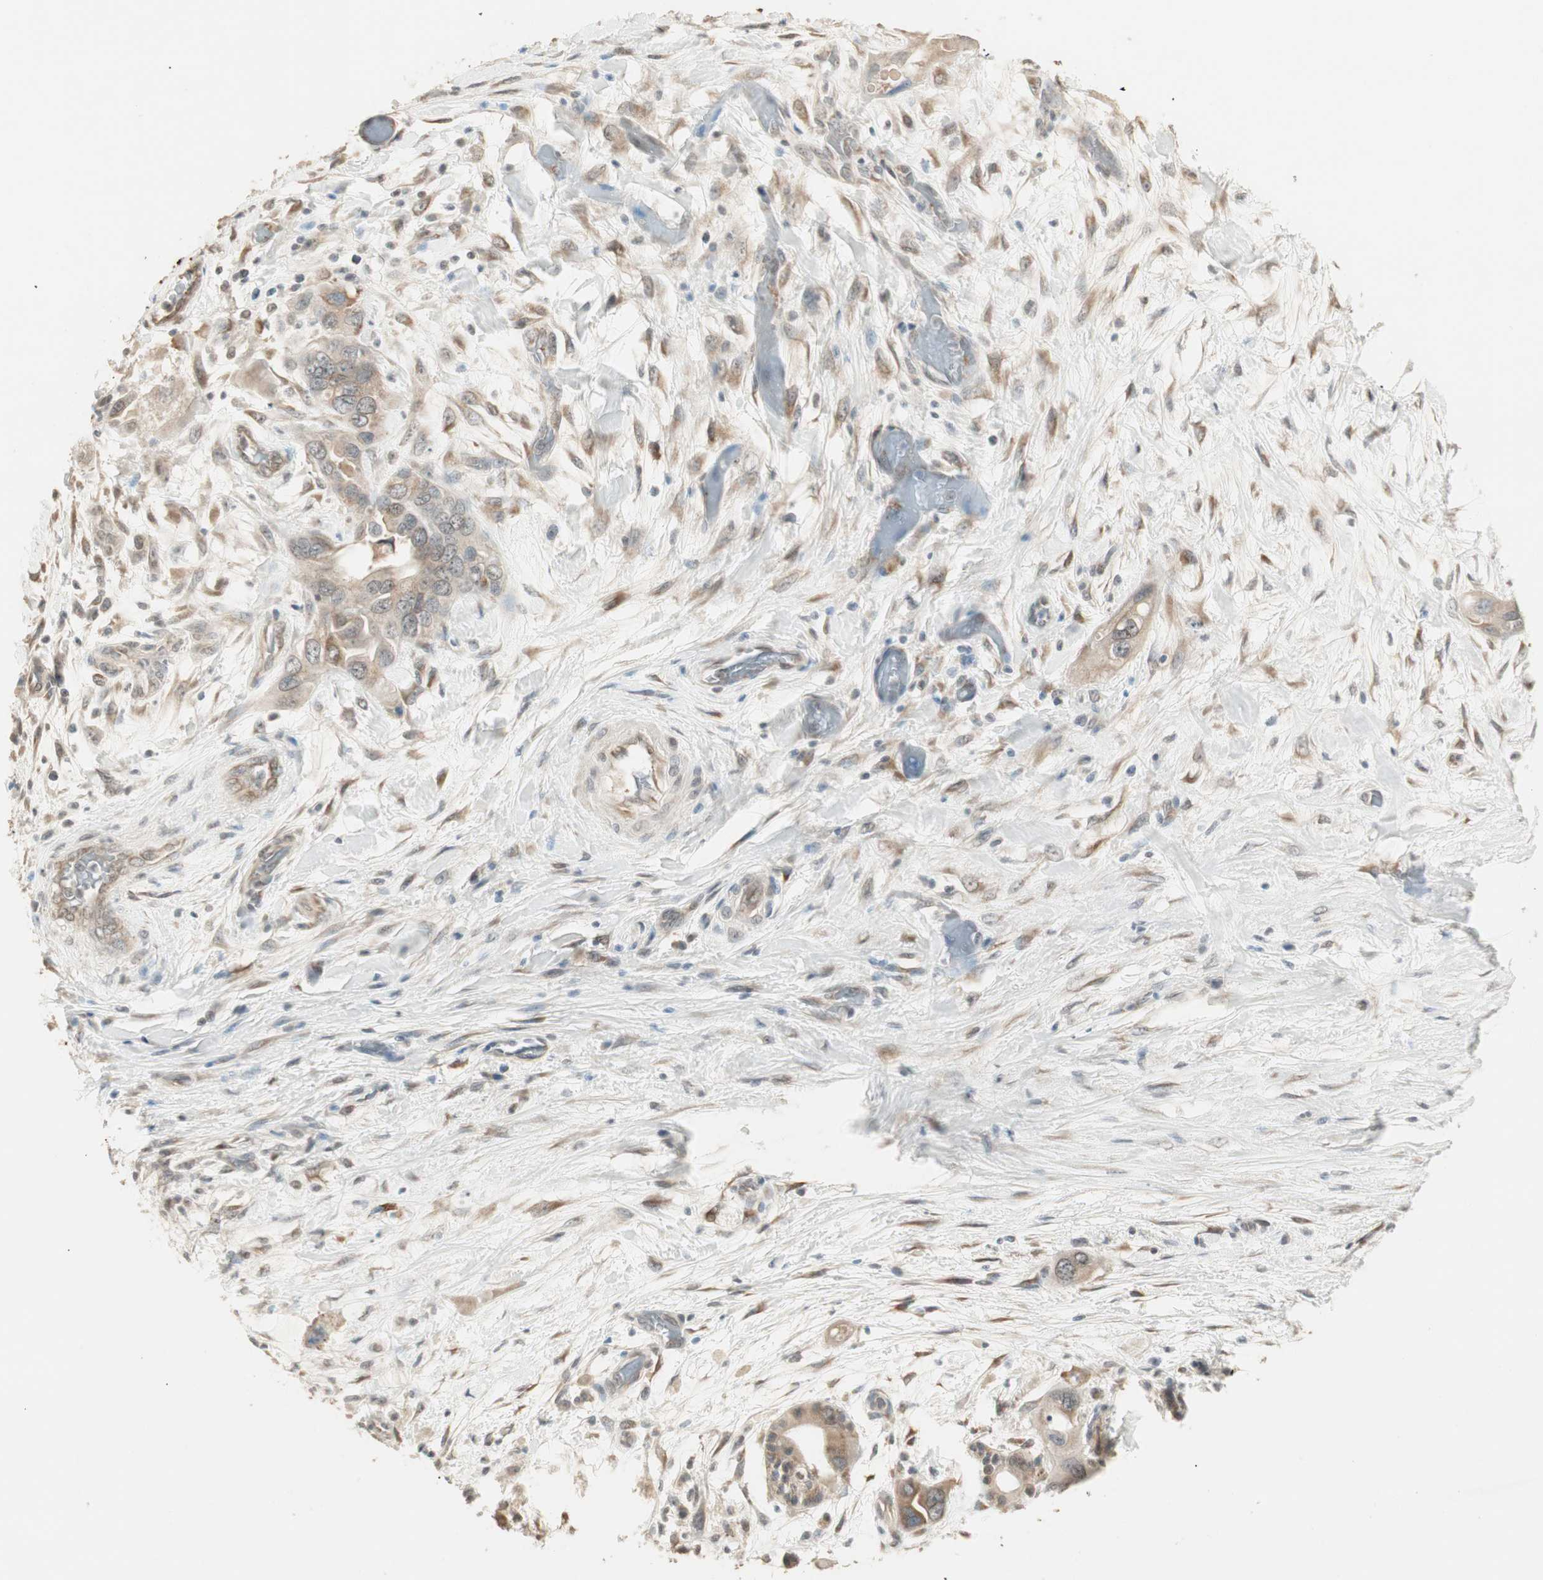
{"staining": {"intensity": "strong", "quantity": "25%-75%", "location": "cytoplasmic/membranous"}, "tissue": "pancreatic cancer", "cell_type": "Tumor cells", "image_type": "cancer", "snomed": [{"axis": "morphology", "description": "Adenocarcinoma, NOS"}, {"axis": "topography", "description": "Pancreas"}], "caption": "Pancreatic cancer stained for a protein (brown) reveals strong cytoplasmic/membranous positive expression in approximately 25%-75% of tumor cells.", "gene": "TASOR", "patient": {"sex": "female", "age": 77}}